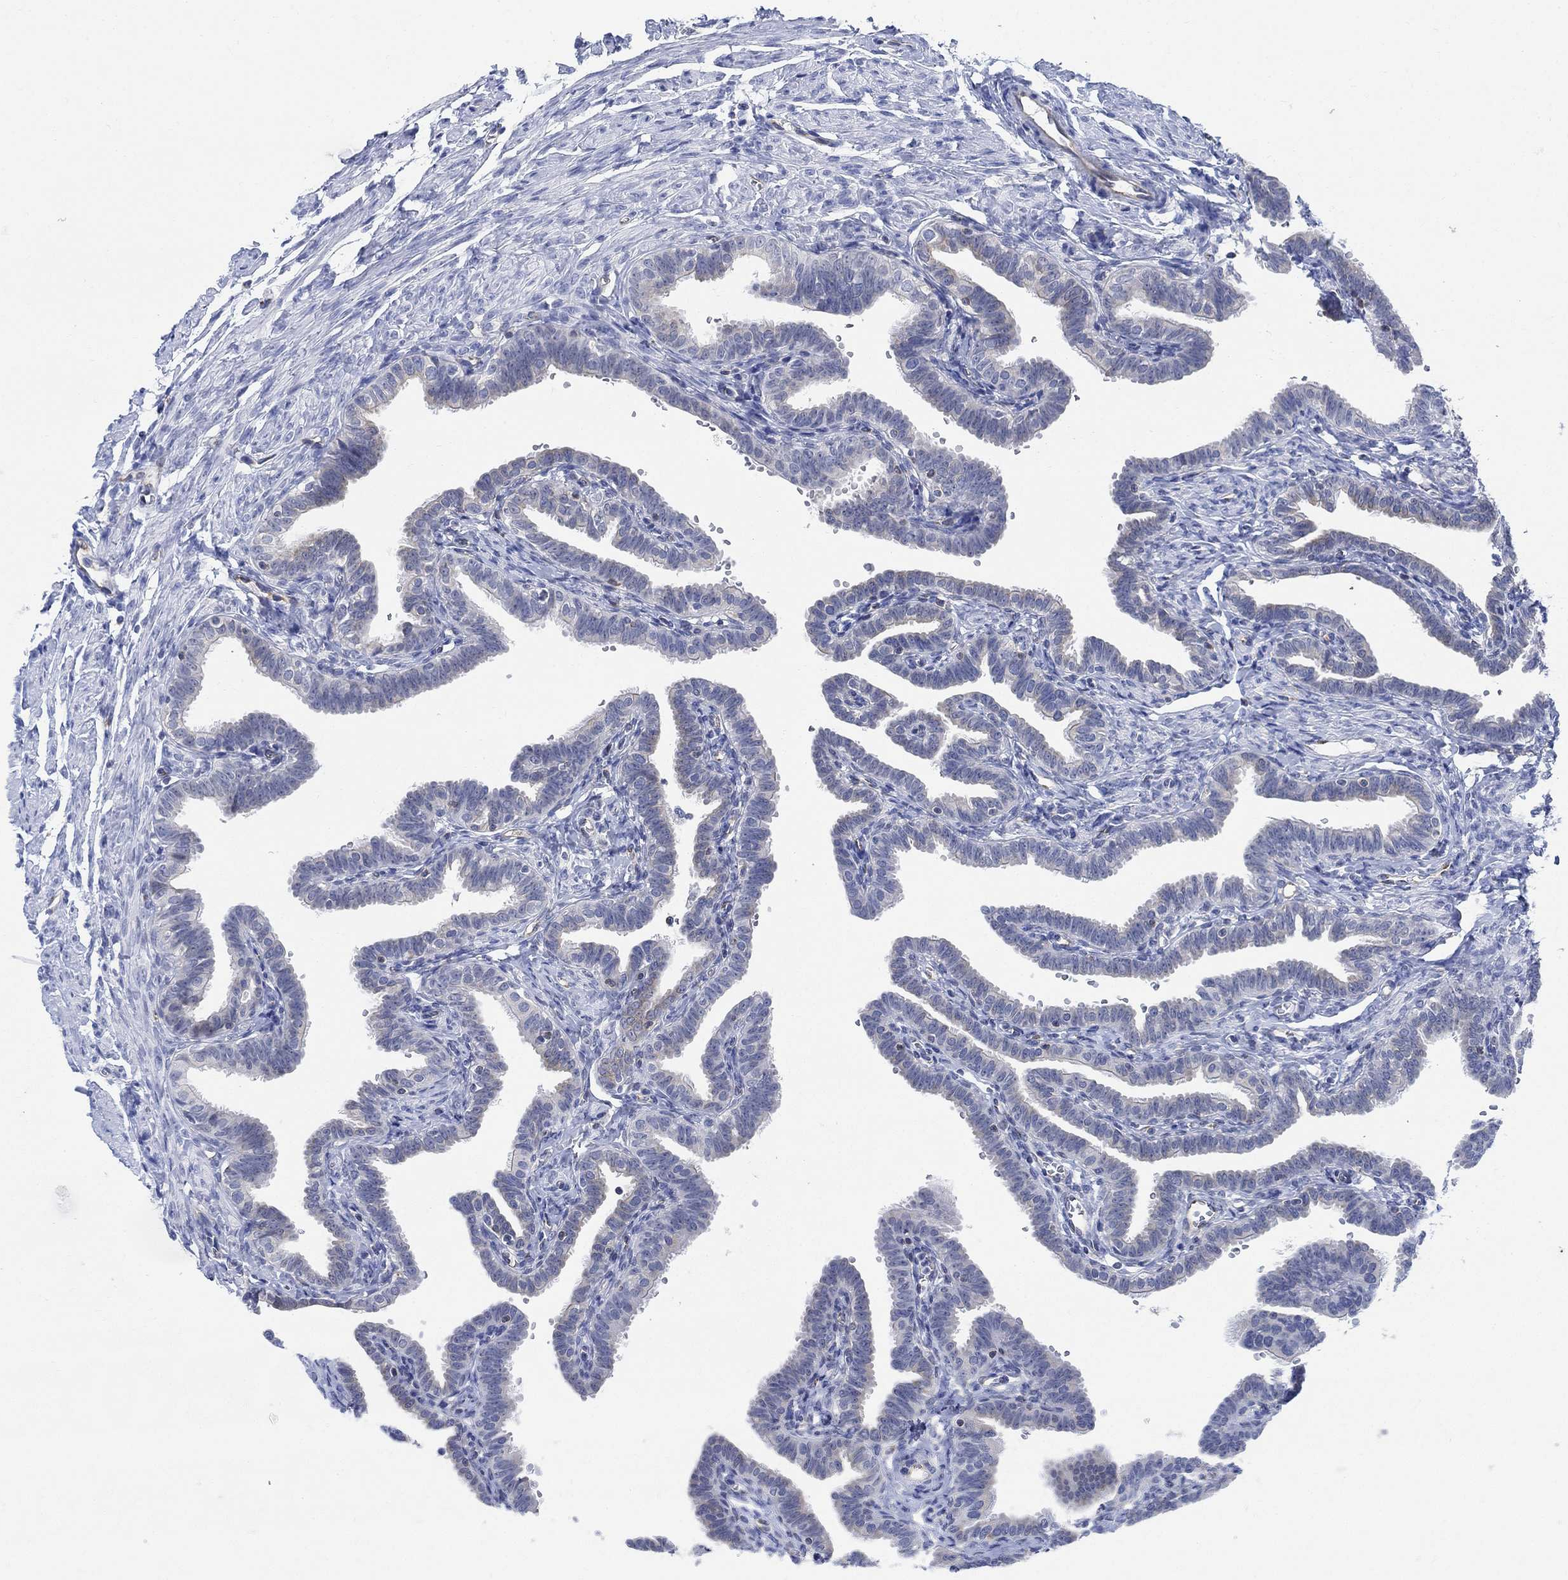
{"staining": {"intensity": "negative", "quantity": "none", "location": "none"}, "tissue": "fallopian tube", "cell_type": "Glandular cells", "image_type": "normal", "snomed": [{"axis": "morphology", "description": "Normal tissue, NOS"}, {"axis": "topography", "description": "Fallopian tube"}, {"axis": "topography", "description": "Ovary"}], "caption": "Immunohistochemical staining of unremarkable human fallopian tube demonstrates no significant staining in glandular cells. (Immunohistochemistry, brightfield microscopy, high magnification).", "gene": "PHF21B", "patient": {"sex": "female", "age": 57}}